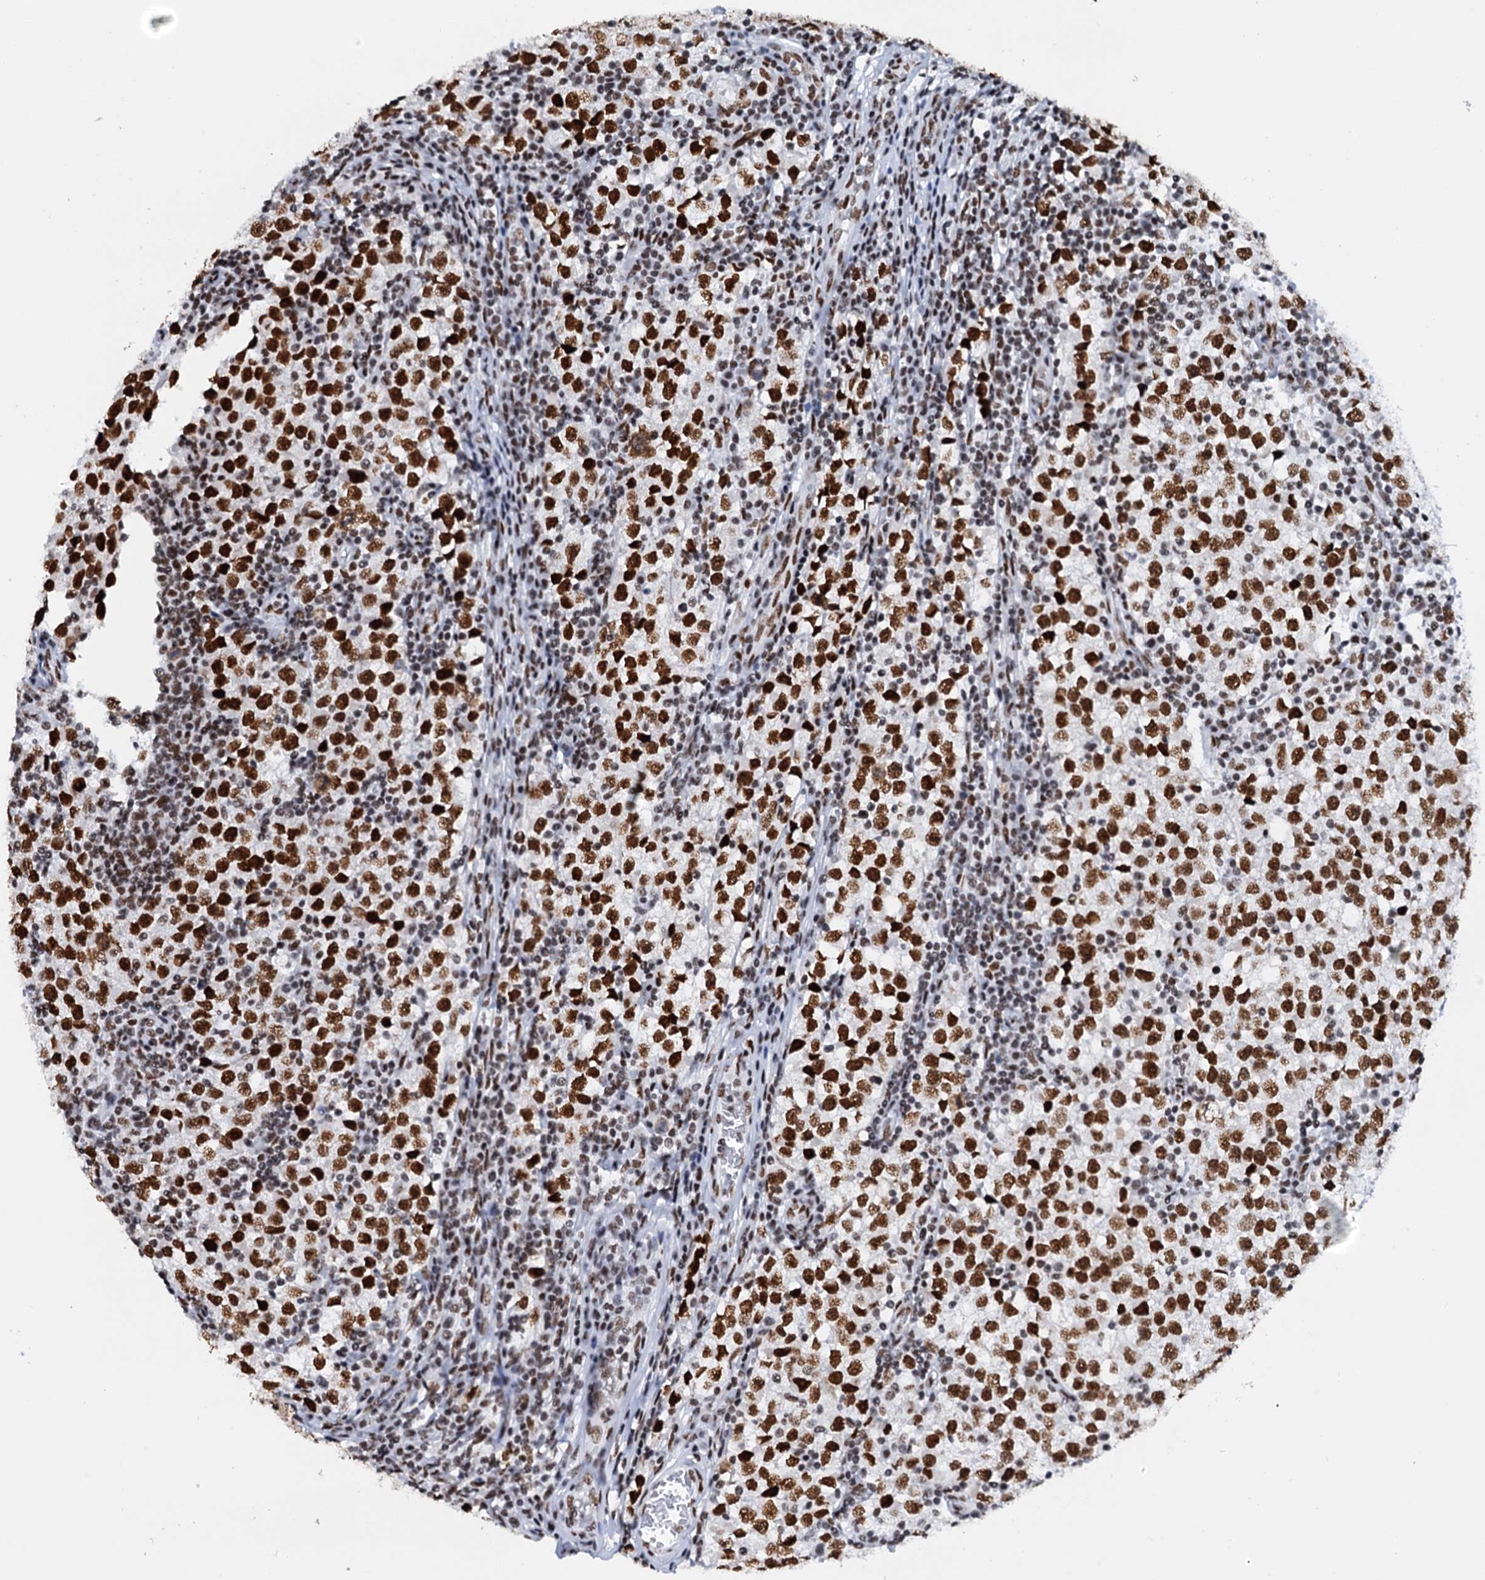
{"staining": {"intensity": "strong", "quantity": ">75%", "location": "nuclear"}, "tissue": "testis cancer", "cell_type": "Tumor cells", "image_type": "cancer", "snomed": [{"axis": "morphology", "description": "Seminoma, NOS"}, {"axis": "topography", "description": "Testis"}], "caption": "A photomicrograph of testis seminoma stained for a protein shows strong nuclear brown staining in tumor cells. The protein is shown in brown color, while the nuclei are stained blue.", "gene": "SLTM", "patient": {"sex": "male", "age": 65}}